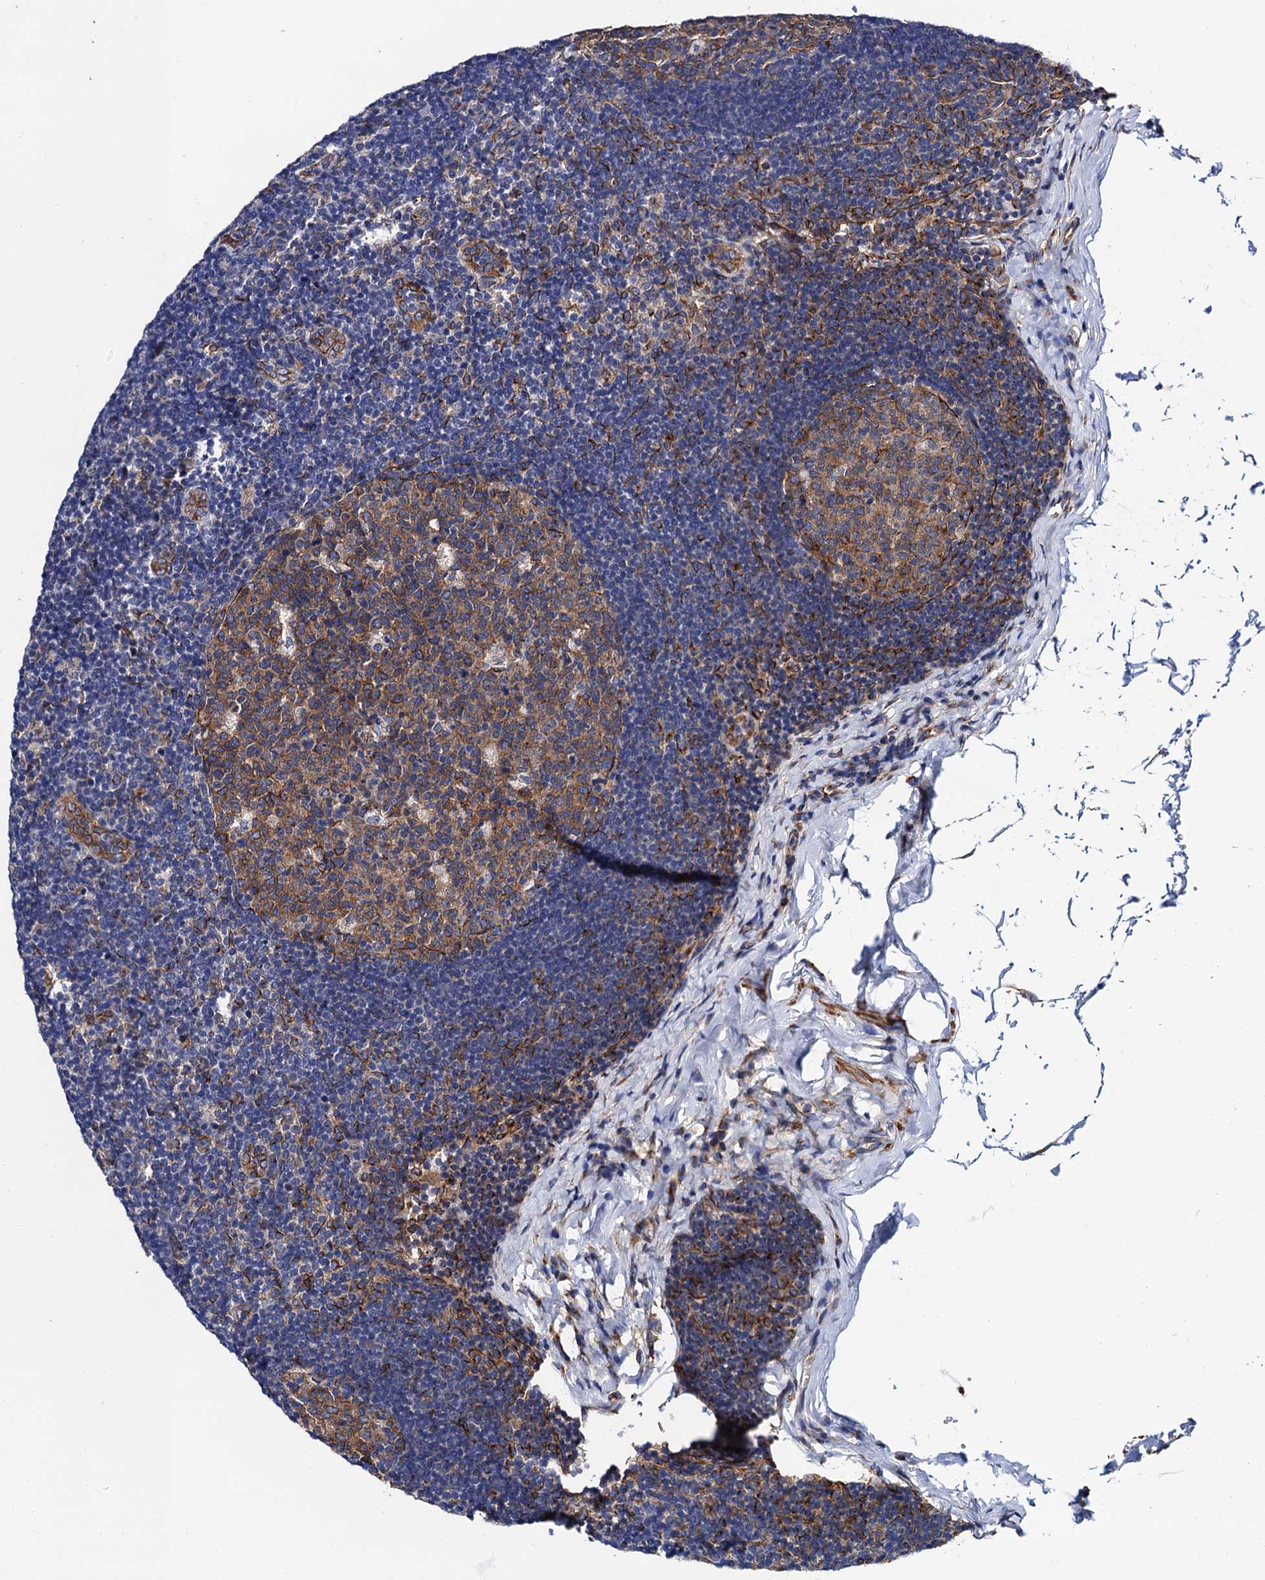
{"staining": {"intensity": "moderate", "quantity": "25%-75%", "location": "cytoplasmic/membranous"}, "tissue": "lymph node", "cell_type": "Germinal center cells", "image_type": "normal", "snomed": [{"axis": "morphology", "description": "Normal tissue, NOS"}, {"axis": "topography", "description": "Lymph node"}], "caption": "Immunohistochemistry (IHC) (DAB) staining of normal human lymph node shows moderate cytoplasmic/membranous protein expression in approximately 25%-75% of germinal center cells.", "gene": "ZDHHC18", "patient": {"sex": "female", "age": 22}}